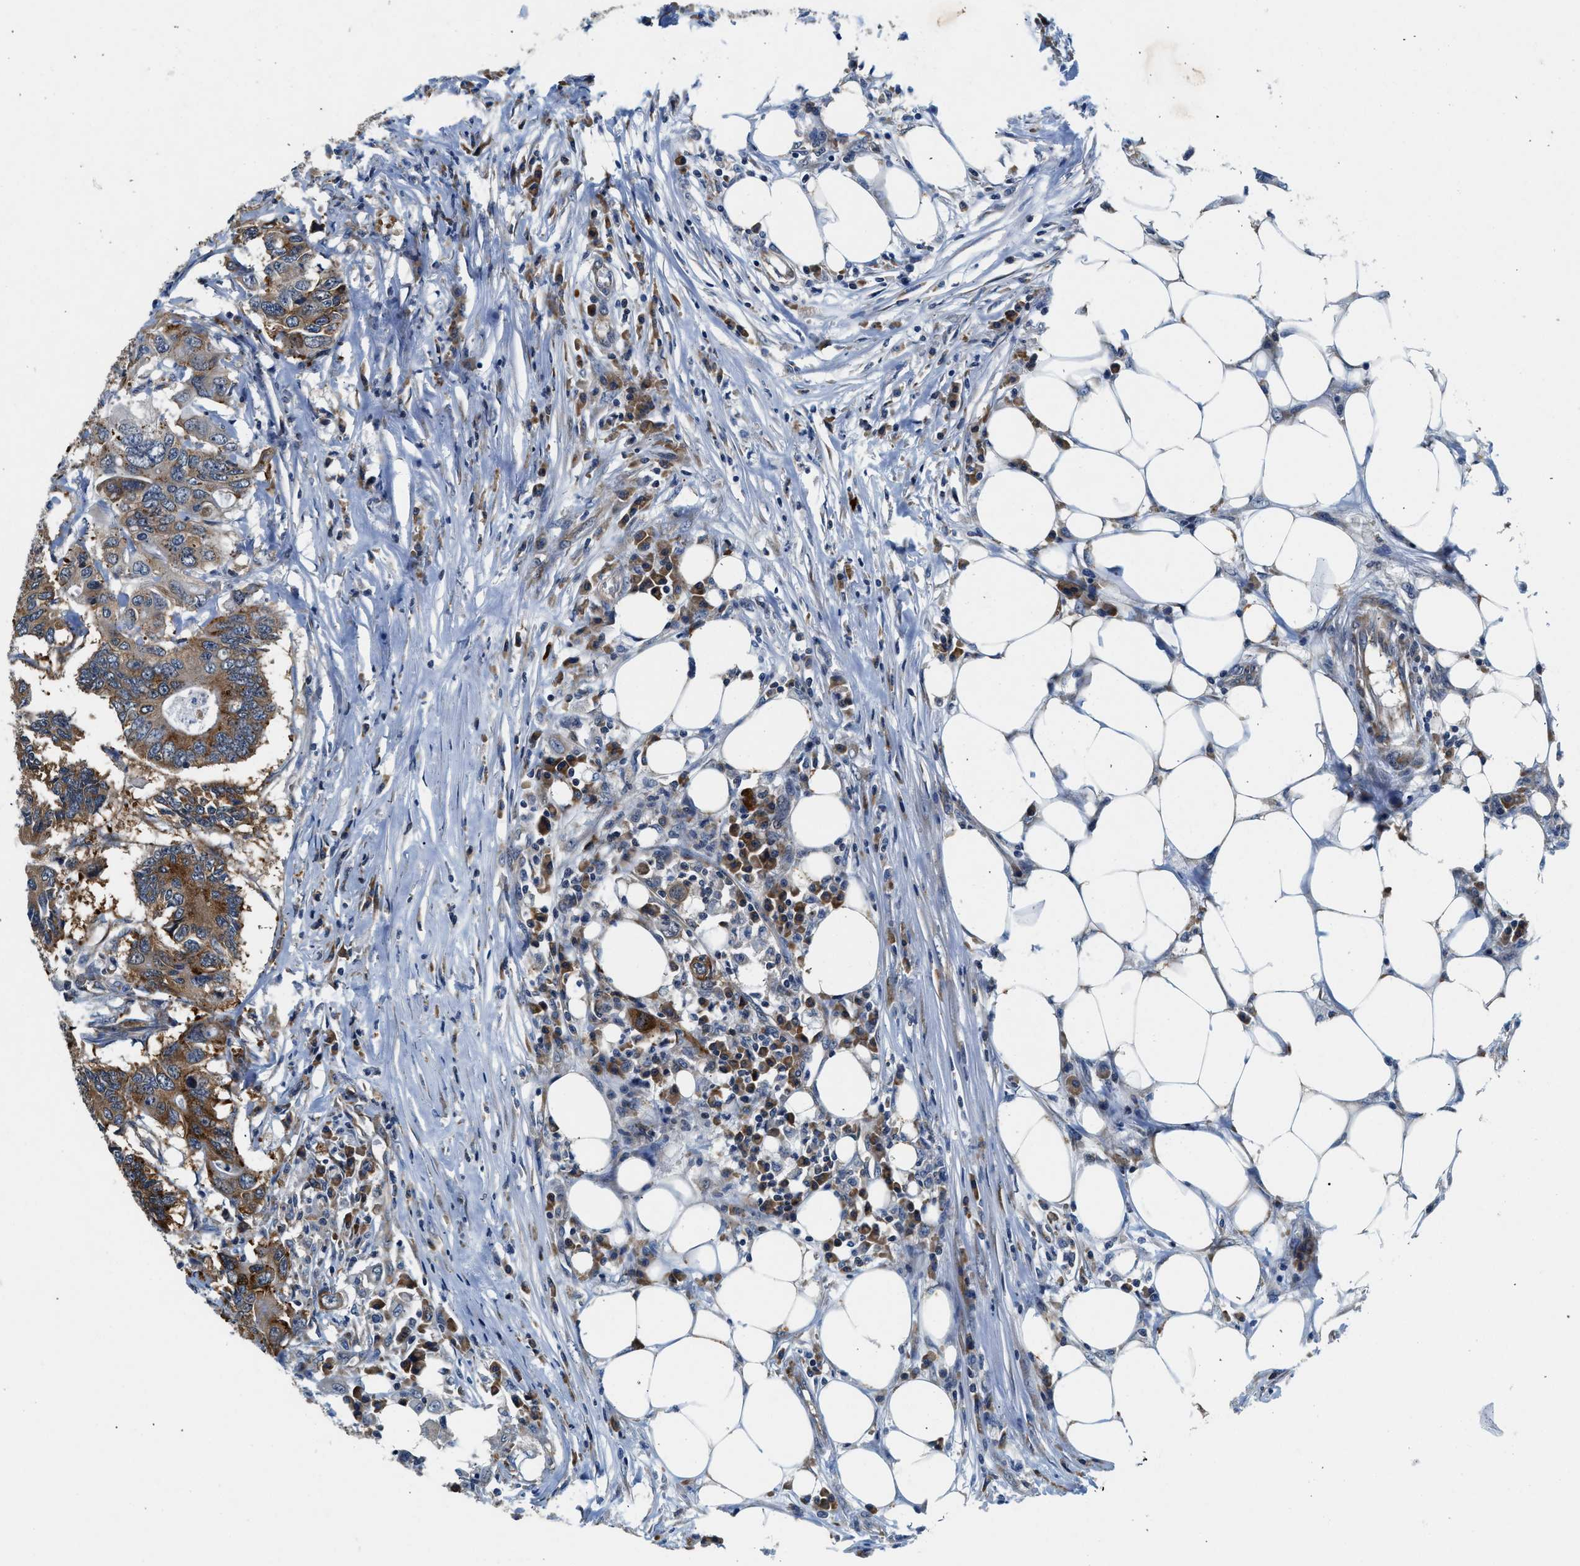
{"staining": {"intensity": "moderate", "quantity": ">75%", "location": "cytoplasmic/membranous"}, "tissue": "colorectal cancer", "cell_type": "Tumor cells", "image_type": "cancer", "snomed": [{"axis": "morphology", "description": "Adenocarcinoma, NOS"}, {"axis": "topography", "description": "Colon"}], "caption": "Human colorectal adenocarcinoma stained with a protein marker shows moderate staining in tumor cells.", "gene": "PA2G4", "patient": {"sex": "male", "age": 71}}